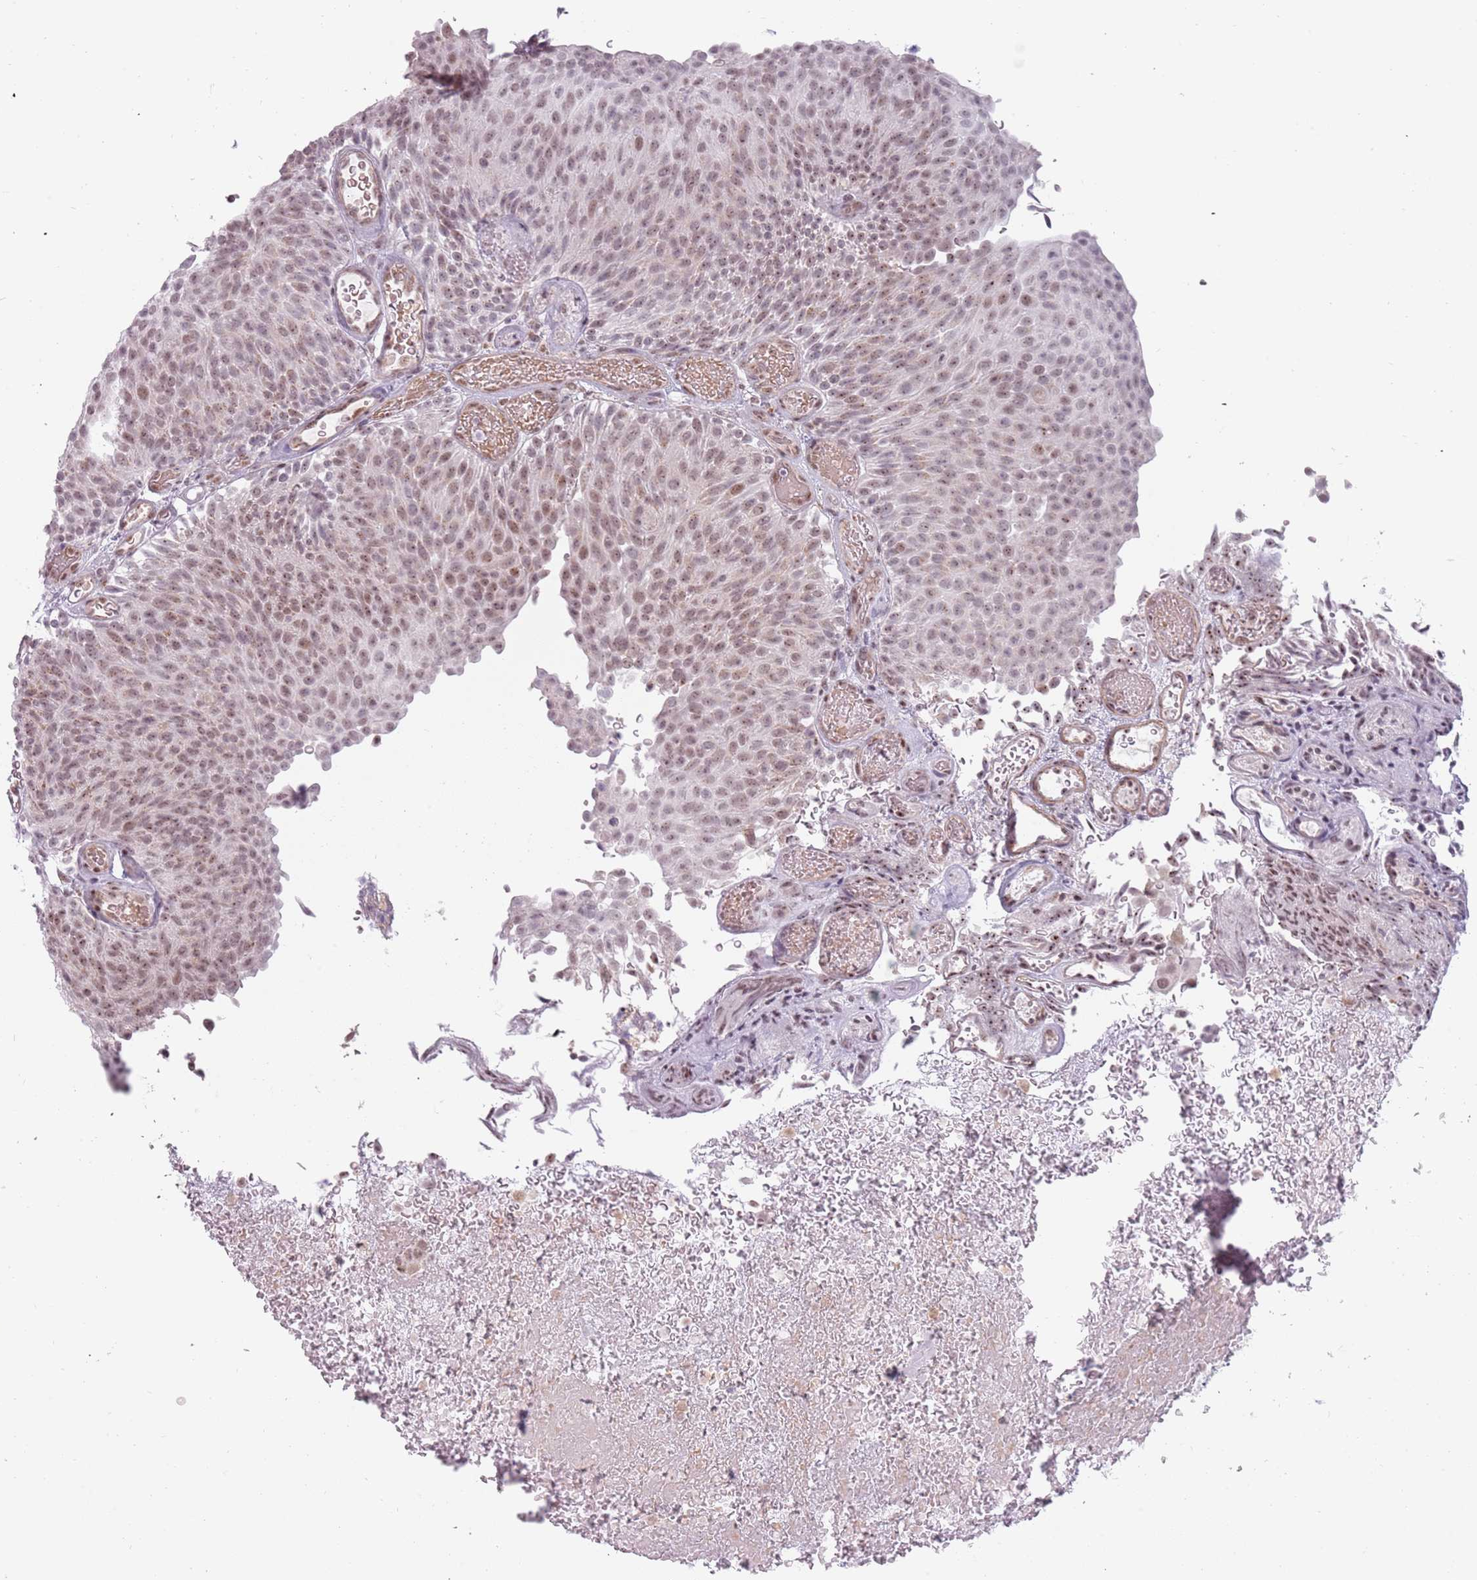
{"staining": {"intensity": "weak", "quantity": ">75%", "location": "nuclear"}, "tissue": "urothelial cancer", "cell_type": "Tumor cells", "image_type": "cancer", "snomed": [{"axis": "morphology", "description": "Urothelial carcinoma, Low grade"}, {"axis": "topography", "description": "Urinary bladder"}], "caption": "Urothelial cancer was stained to show a protein in brown. There is low levels of weak nuclear staining in approximately >75% of tumor cells.", "gene": "REXO4", "patient": {"sex": "male", "age": 78}}